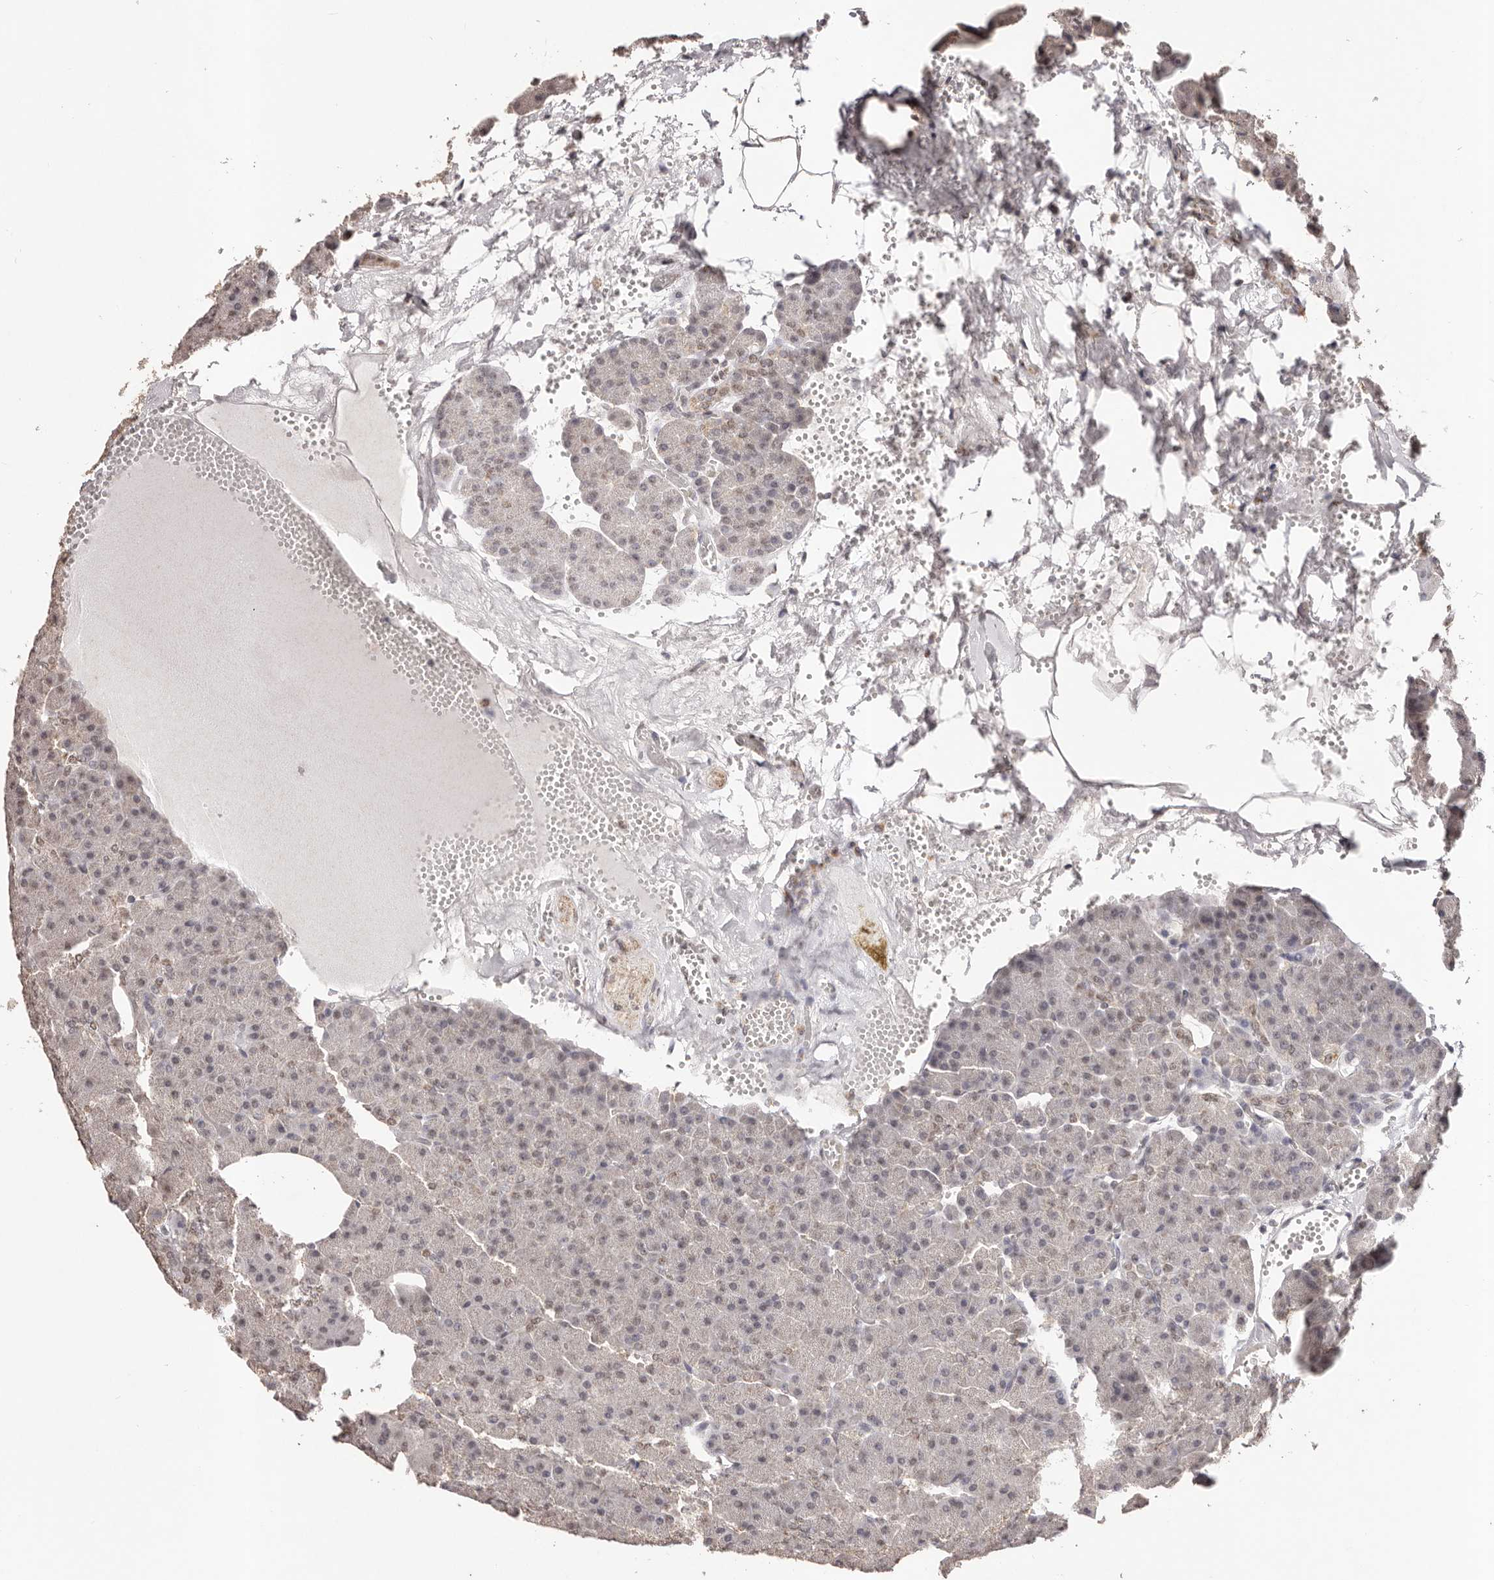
{"staining": {"intensity": "moderate", "quantity": "<25%", "location": "nuclear"}, "tissue": "pancreas", "cell_type": "Exocrine glandular cells", "image_type": "normal", "snomed": [{"axis": "morphology", "description": "Normal tissue, NOS"}, {"axis": "morphology", "description": "Carcinoid, malignant, NOS"}, {"axis": "topography", "description": "Pancreas"}], "caption": "Protein expression by immunohistochemistry demonstrates moderate nuclear expression in approximately <25% of exocrine glandular cells in benign pancreas. (IHC, brightfield microscopy, high magnification).", "gene": "RPS6KA5", "patient": {"sex": "female", "age": 35}}